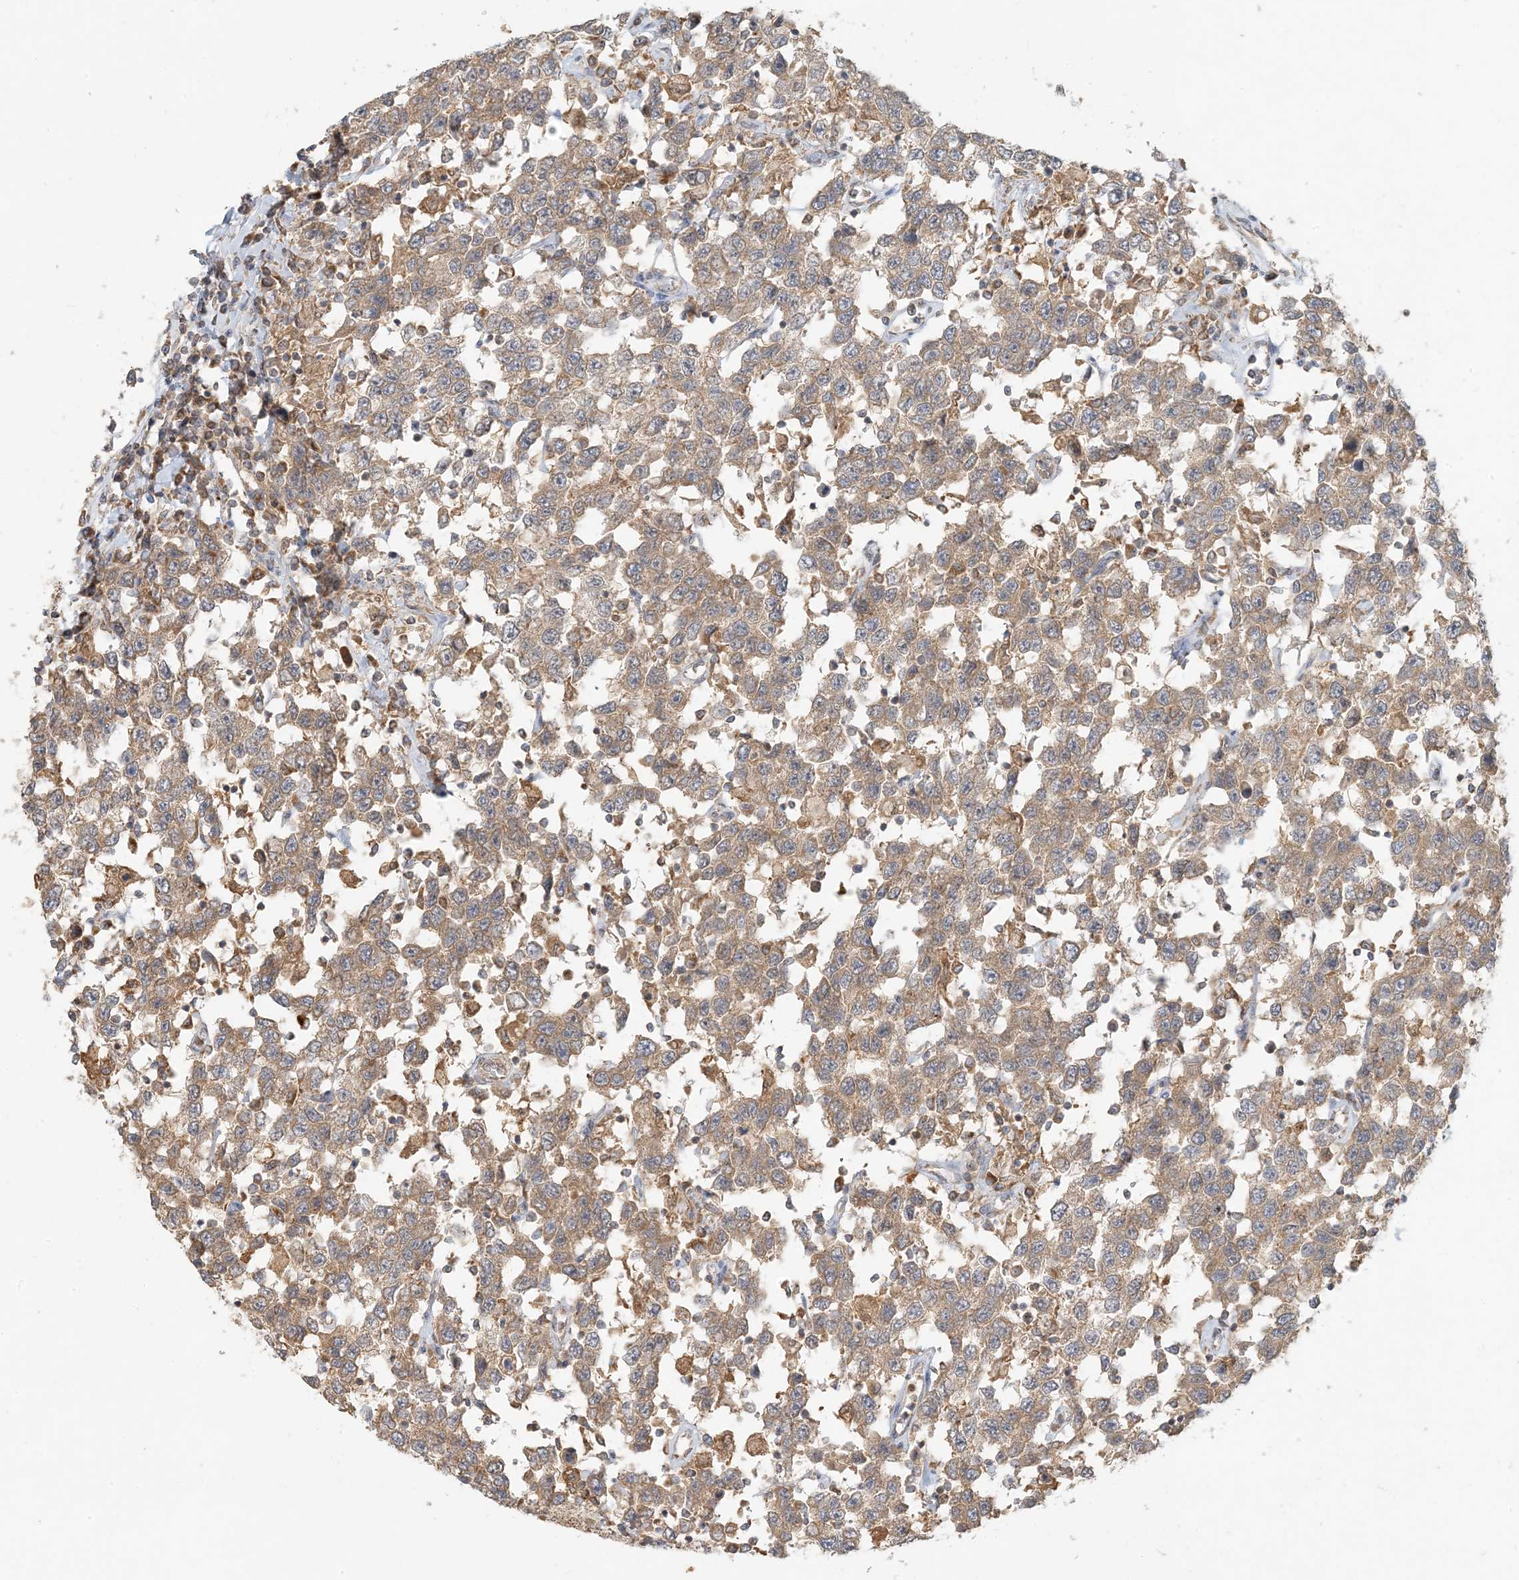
{"staining": {"intensity": "moderate", "quantity": ">75%", "location": "cytoplasmic/membranous"}, "tissue": "testis cancer", "cell_type": "Tumor cells", "image_type": "cancer", "snomed": [{"axis": "morphology", "description": "Seminoma, NOS"}, {"axis": "topography", "description": "Testis"}], "caption": "A histopathology image of testis cancer (seminoma) stained for a protein displays moderate cytoplasmic/membranous brown staining in tumor cells.", "gene": "MCOLN1", "patient": {"sex": "male", "age": 41}}